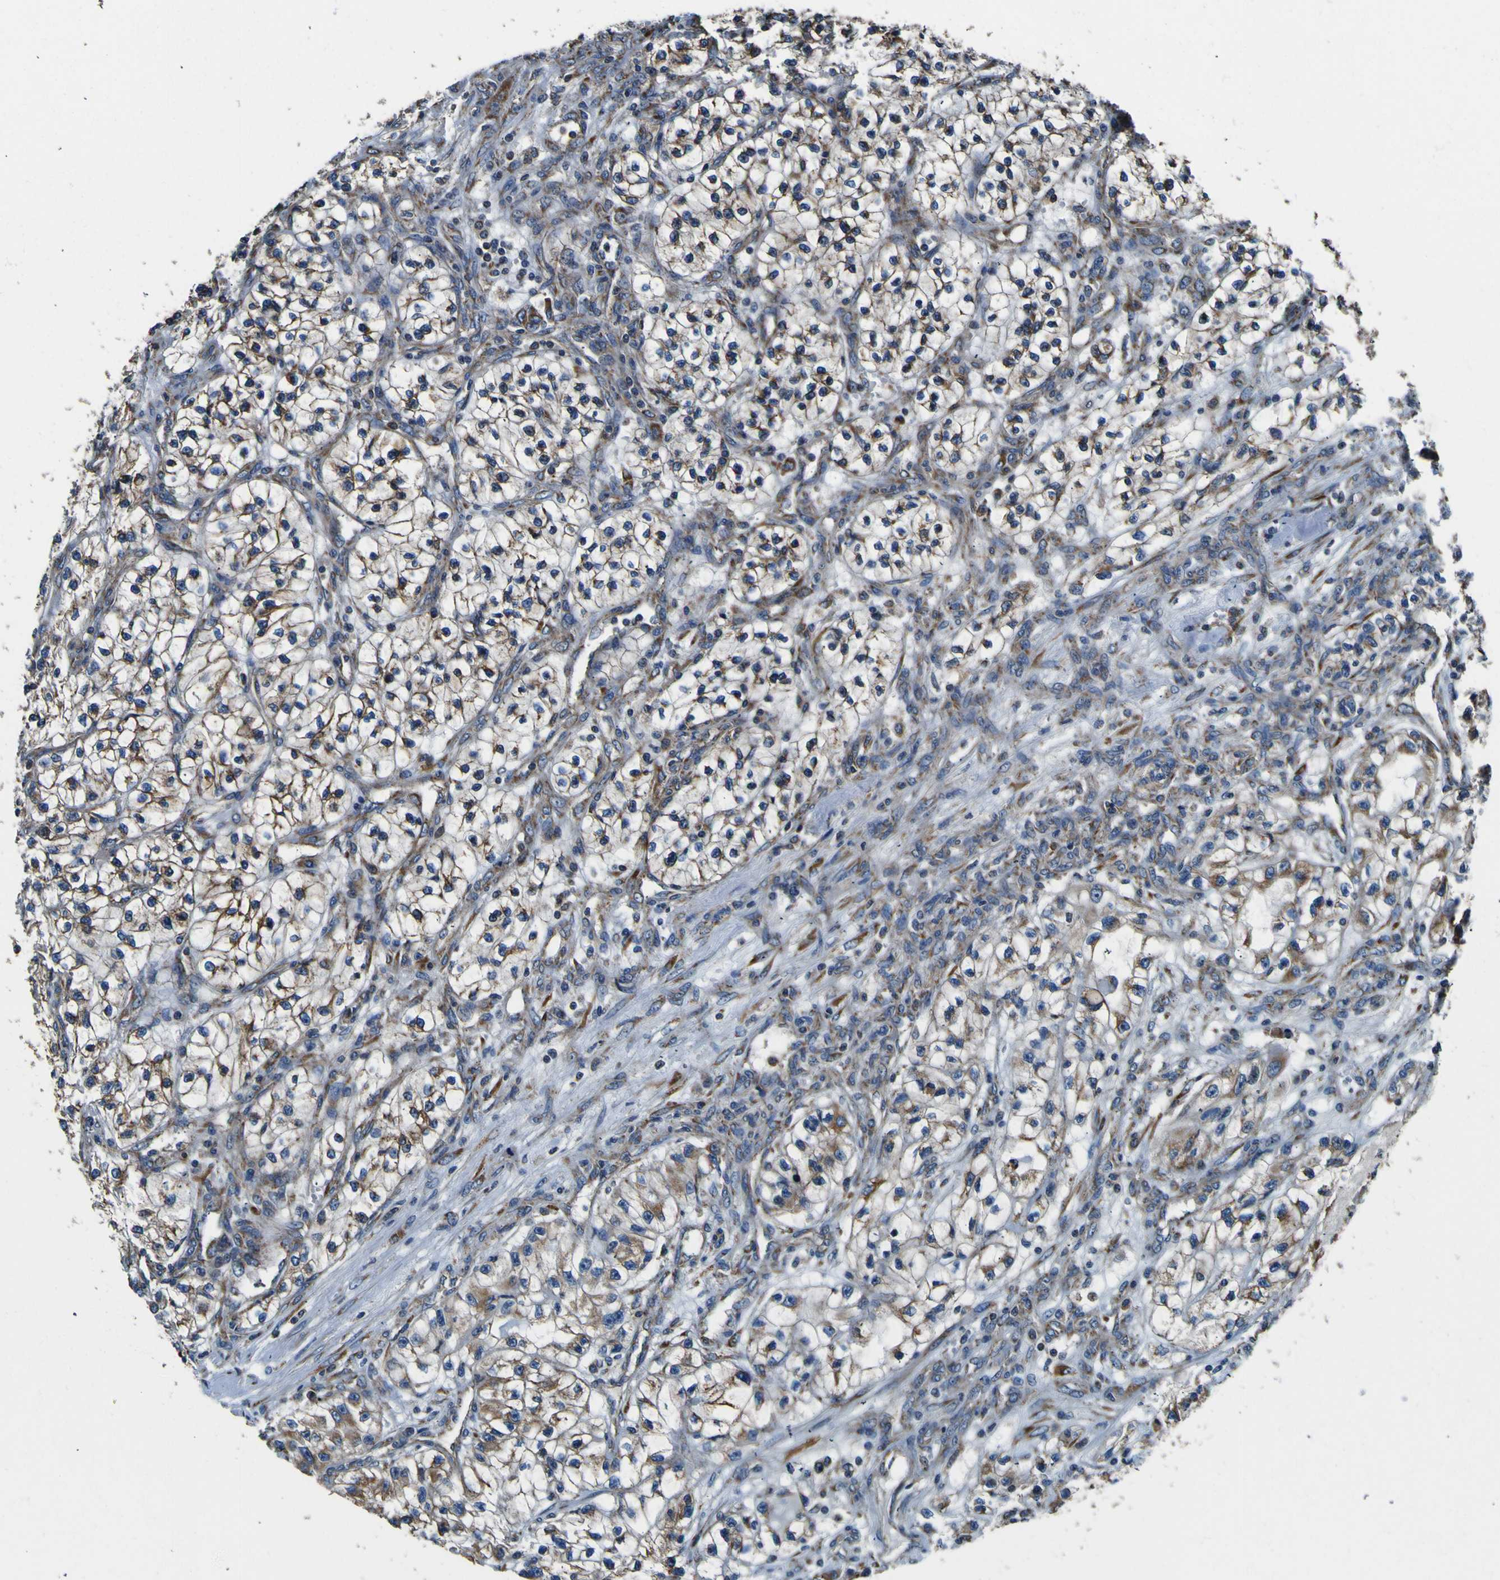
{"staining": {"intensity": "moderate", "quantity": ">75%", "location": "cytoplasmic/membranous"}, "tissue": "renal cancer", "cell_type": "Tumor cells", "image_type": "cancer", "snomed": [{"axis": "morphology", "description": "Adenocarcinoma, NOS"}, {"axis": "topography", "description": "Kidney"}], "caption": "Adenocarcinoma (renal) stained with immunohistochemistry demonstrates moderate cytoplasmic/membranous staining in approximately >75% of tumor cells.", "gene": "INPP5A", "patient": {"sex": "female", "age": 57}}